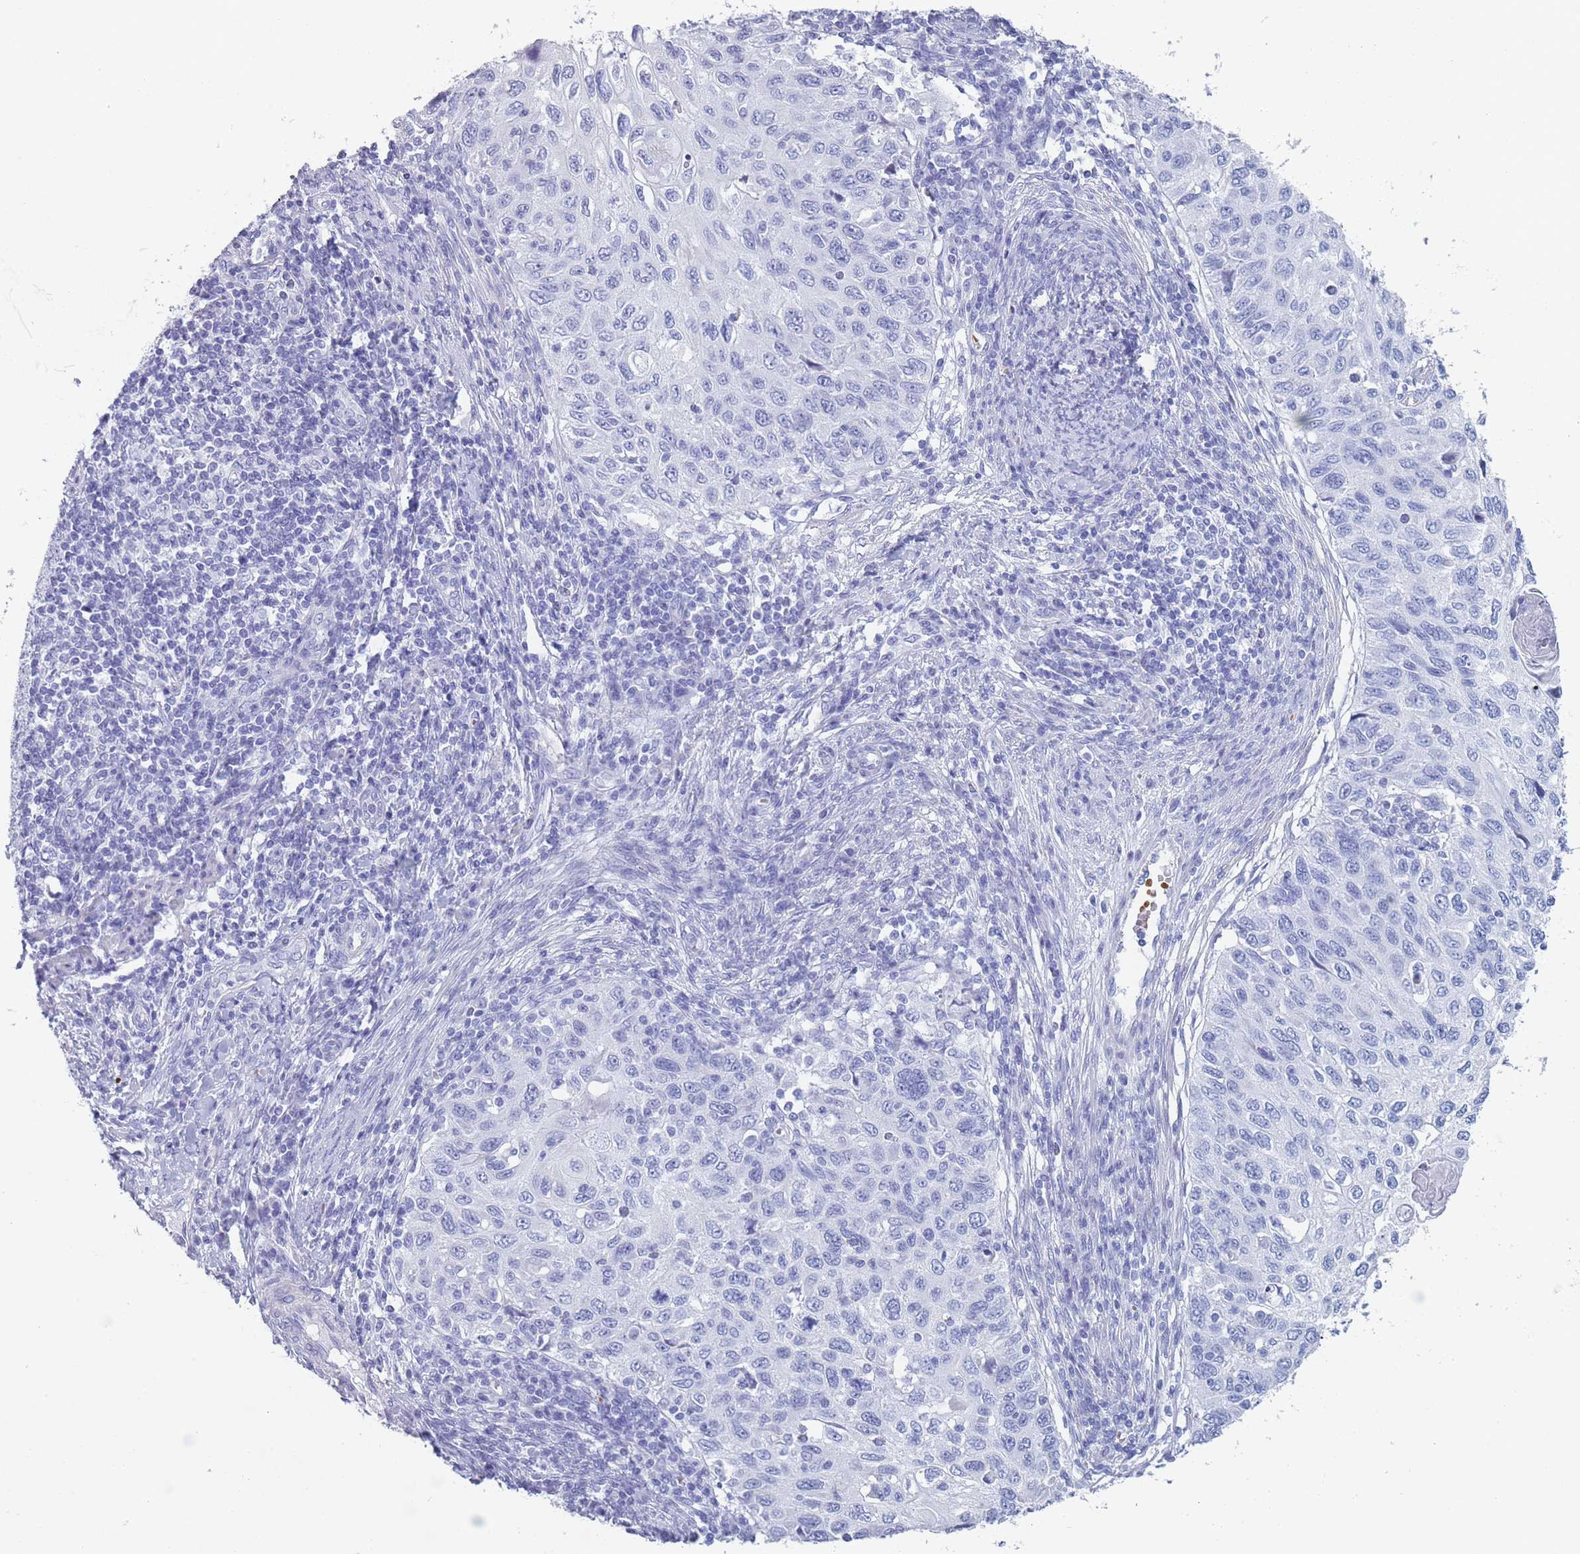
{"staining": {"intensity": "negative", "quantity": "none", "location": "none"}, "tissue": "cervical cancer", "cell_type": "Tumor cells", "image_type": "cancer", "snomed": [{"axis": "morphology", "description": "Squamous cell carcinoma, NOS"}, {"axis": "topography", "description": "Cervix"}], "caption": "Cervical squamous cell carcinoma was stained to show a protein in brown. There is no significant staining in tumor cells.", "gene": "OR5D16", "patient": {"sex": "female", "age": 70}}